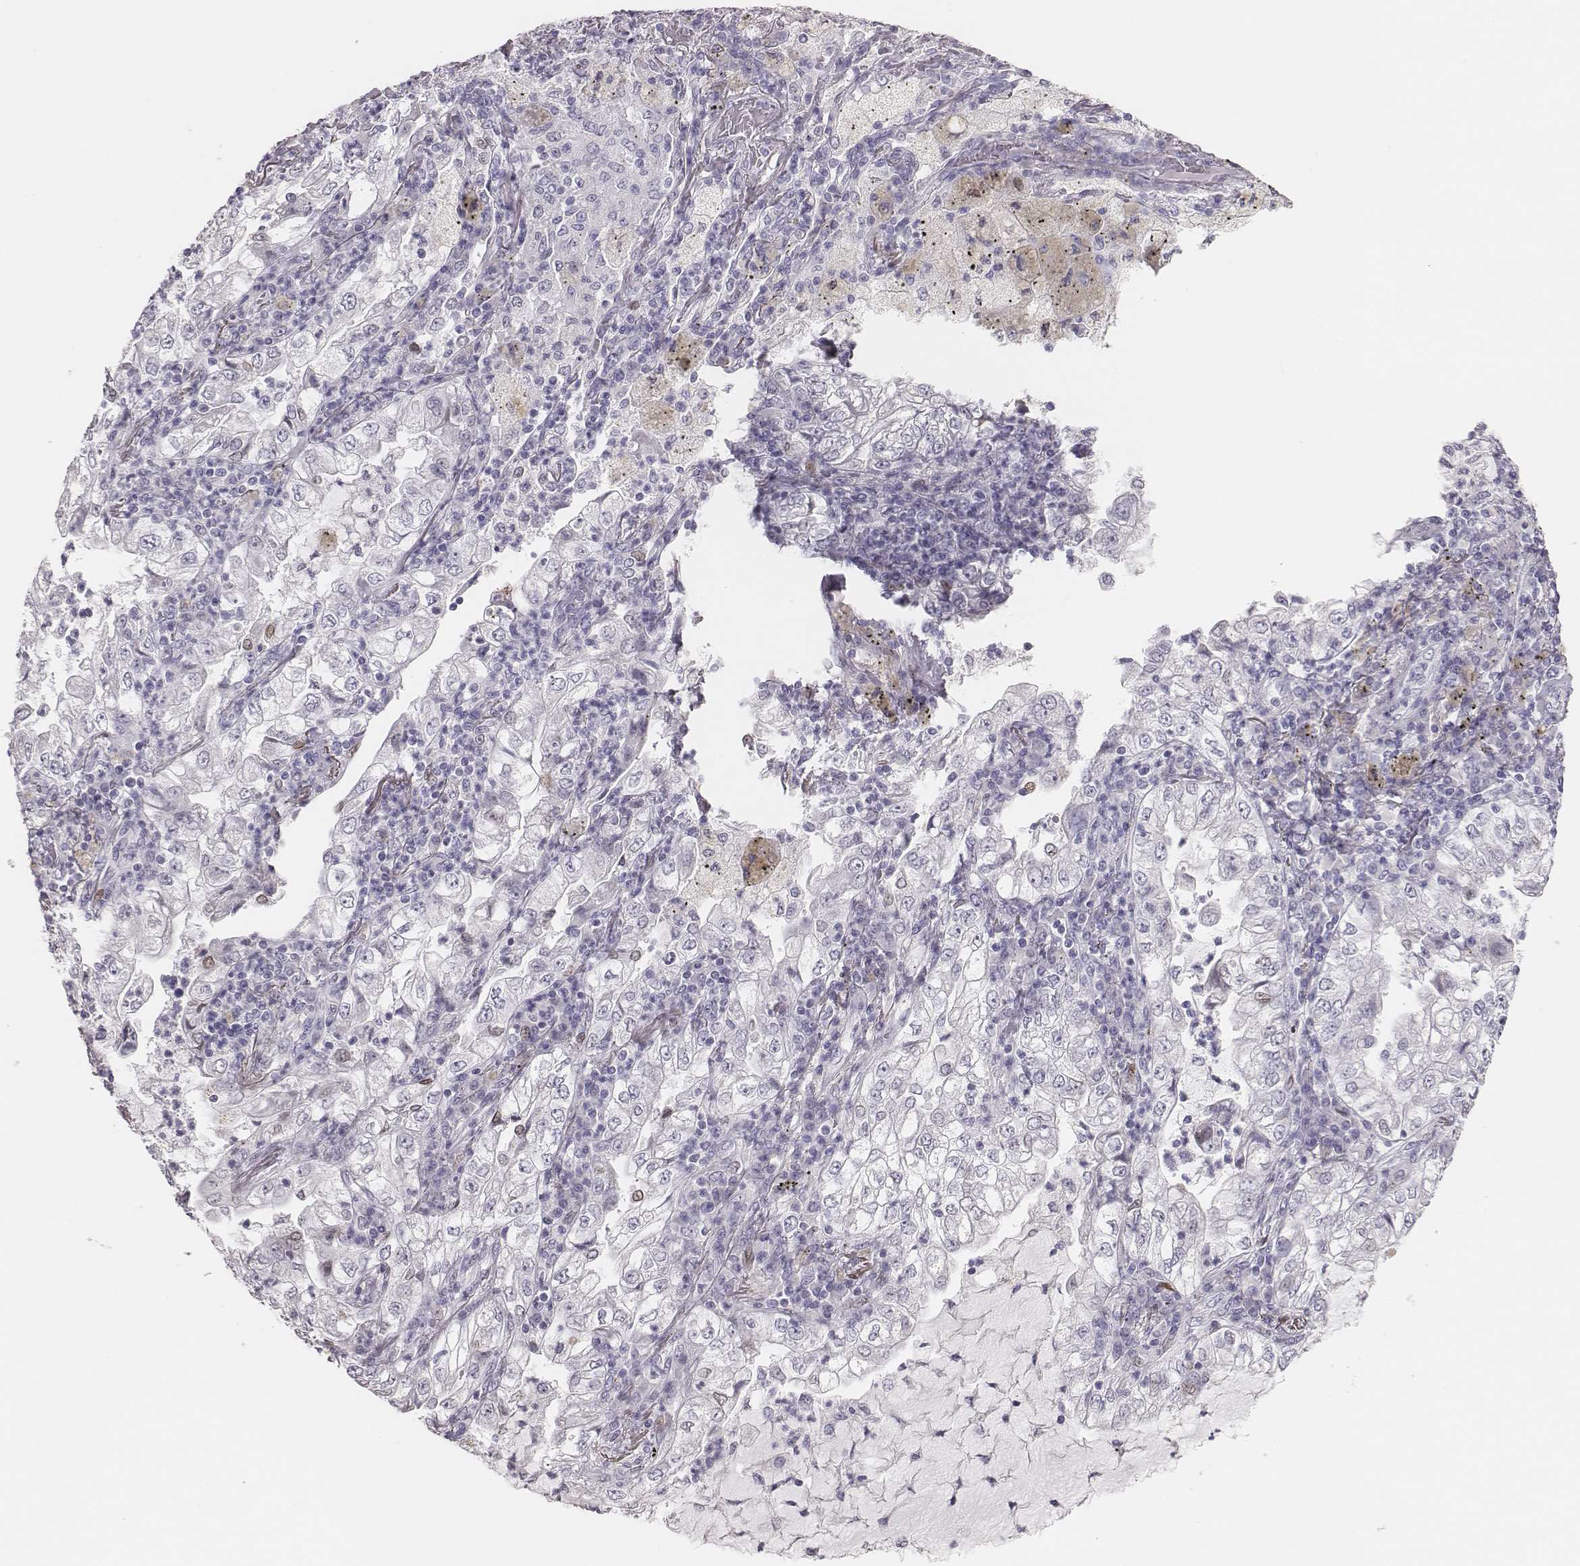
{"staining": {"intensity": "negative", "quantity": "none", "location": "none"}, "tissue": "lung cancer", "cell_type": "Tumor cells", "image_type": "cancer", "snomed": [{"axis": "morphology", "description": "Adenocarcinoma, NOS"}, {"axis": "topography", "description": "Lung"}], "caption": "The micrograph reveals no significant positivity in tumor cells of lung cancer (adenocarcinoma).", "gene": "ADGRF4", "patient": {"sex": "female", "age": 73}}